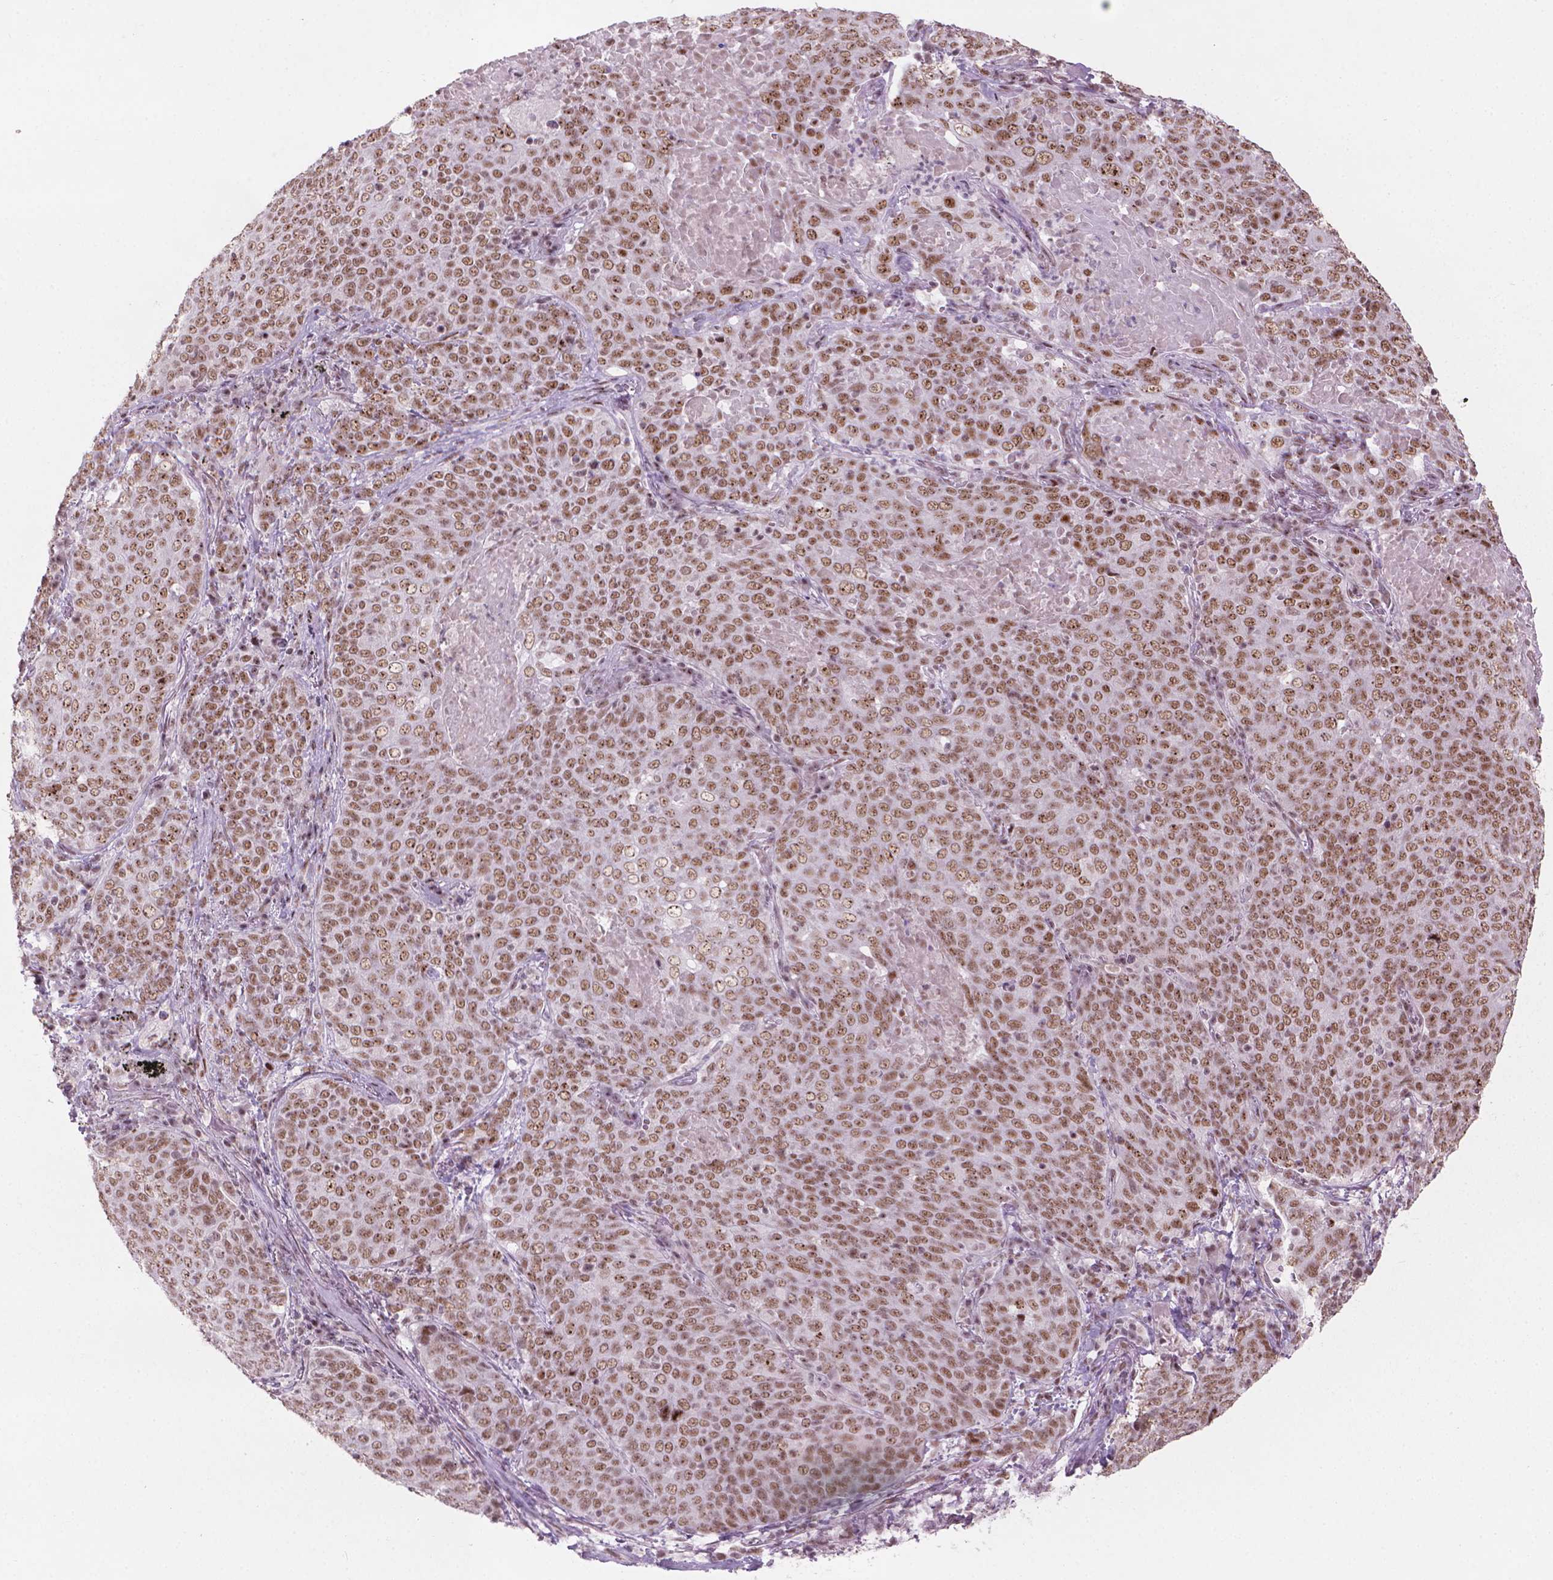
{"staining": {"intensity": "moderate", "quantity": ">75%", "location": "nuclear"}, "tissue": "lung cancer", "cell_type": "Tumor cells", "image_type": "cancer", "snomed": [{"axis": "morphology", "description": "Squamous cell carcinoma, NOS"}, {"axis": "topography", "description": "Lung"}], "caption": "Lung cancer (squamous cell carcinoma) tissue demonstrates moderate nuclear expression in about >75% of tumor cells, visualized by immunohistochemistry.", "gene": "HES7", "patient": {"sex": "male", "age": 82}}